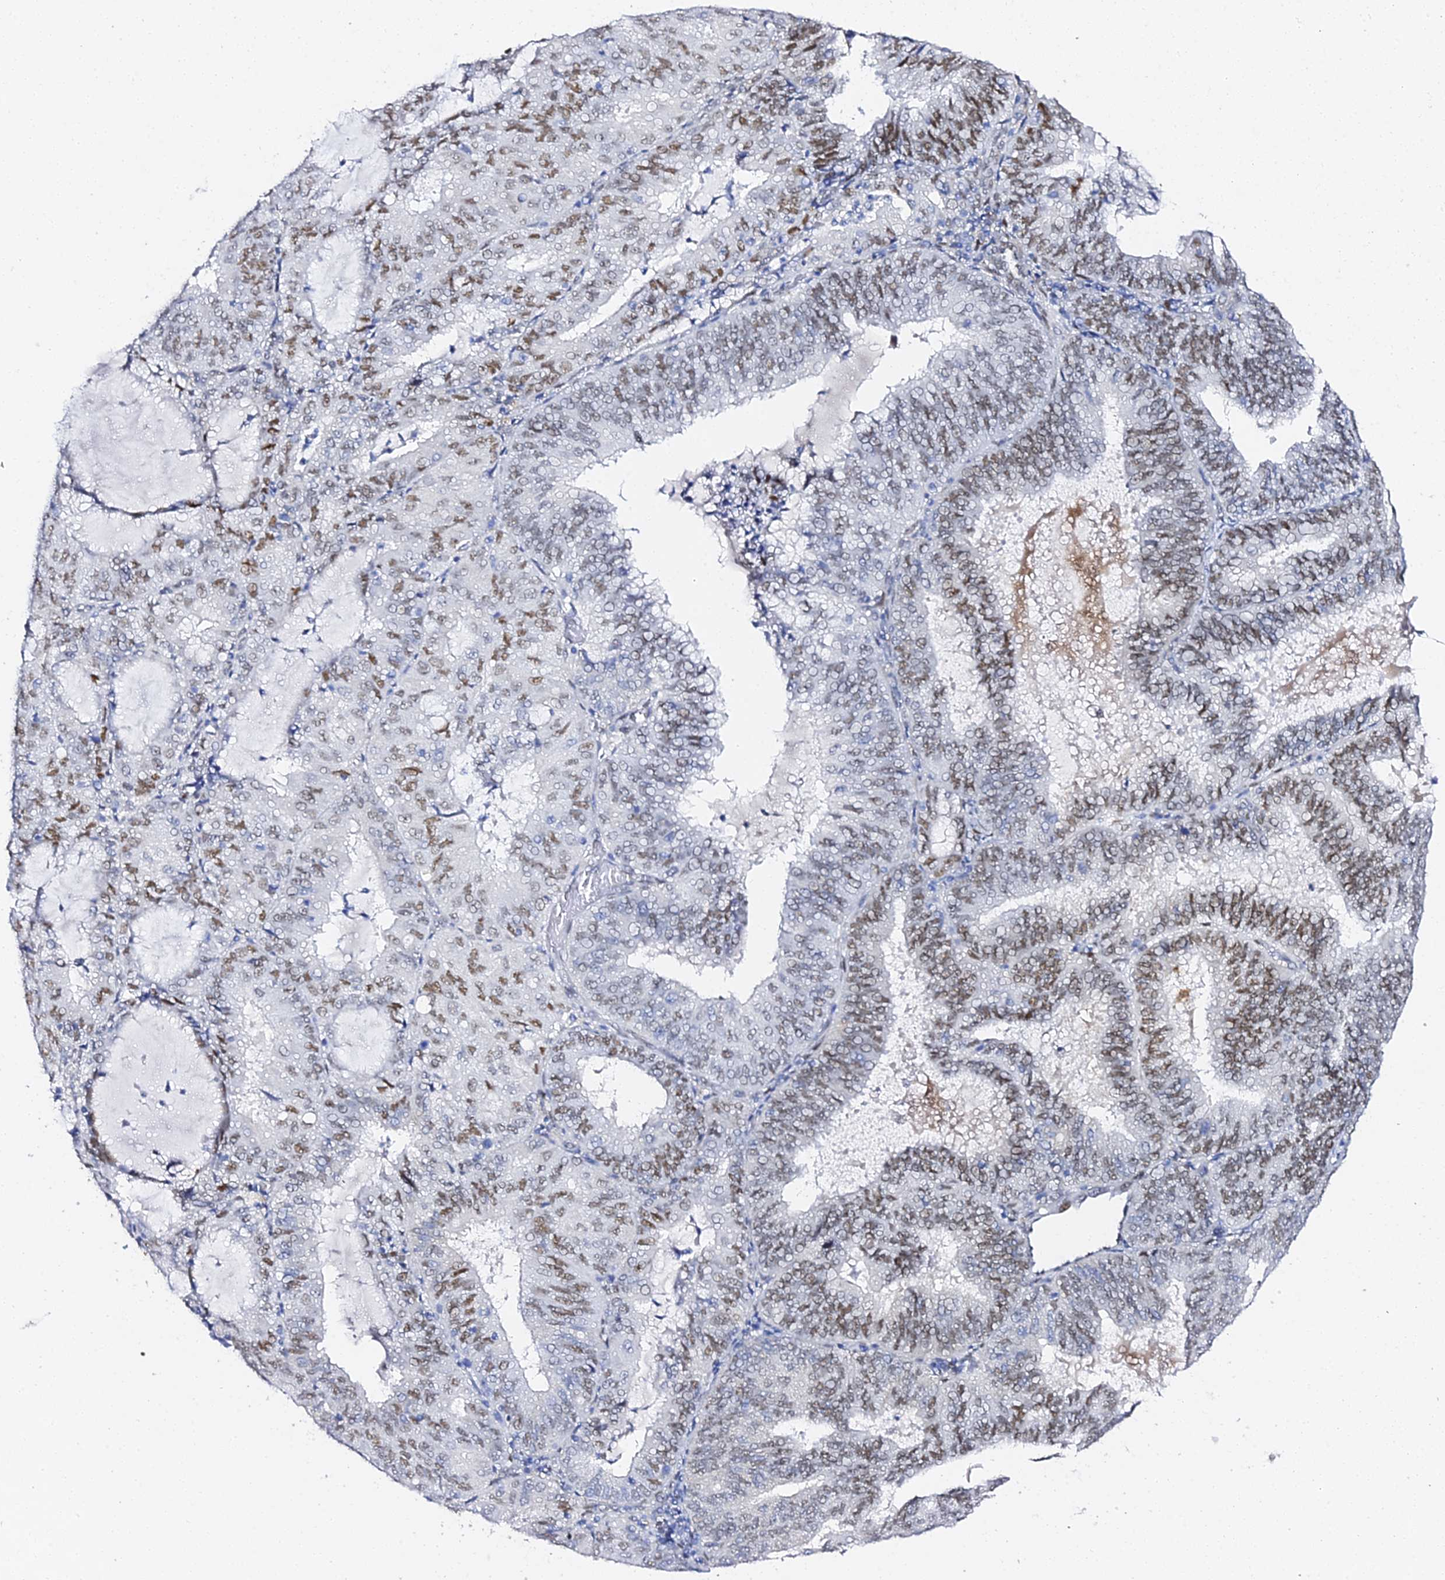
{"staining": {"intensity": "moderate", "quantity": ">75%", "location": "nuclear"}, "tissue": "endometrial cancer", "cell_type": "Tumor cells", "image_type": "cancer", "snomed": [{"axis": "morphology", "description": "Adenocarcinoma, NOS"}, {"axis": "topography", "description": "Endometrium"}], "caption": "Protein staining reveals moderate nuclear expression in approximately >75% of tumor cells in adenocarcinoma (endometrial). Using DAB (3,3'-diaminobenzidine) (brown) and hematoxylin (blue) stains, captured at high magnification using brightfield microscopy.", "gene": "POFUT2", "patient": {"sex": "female", "age": 81}}